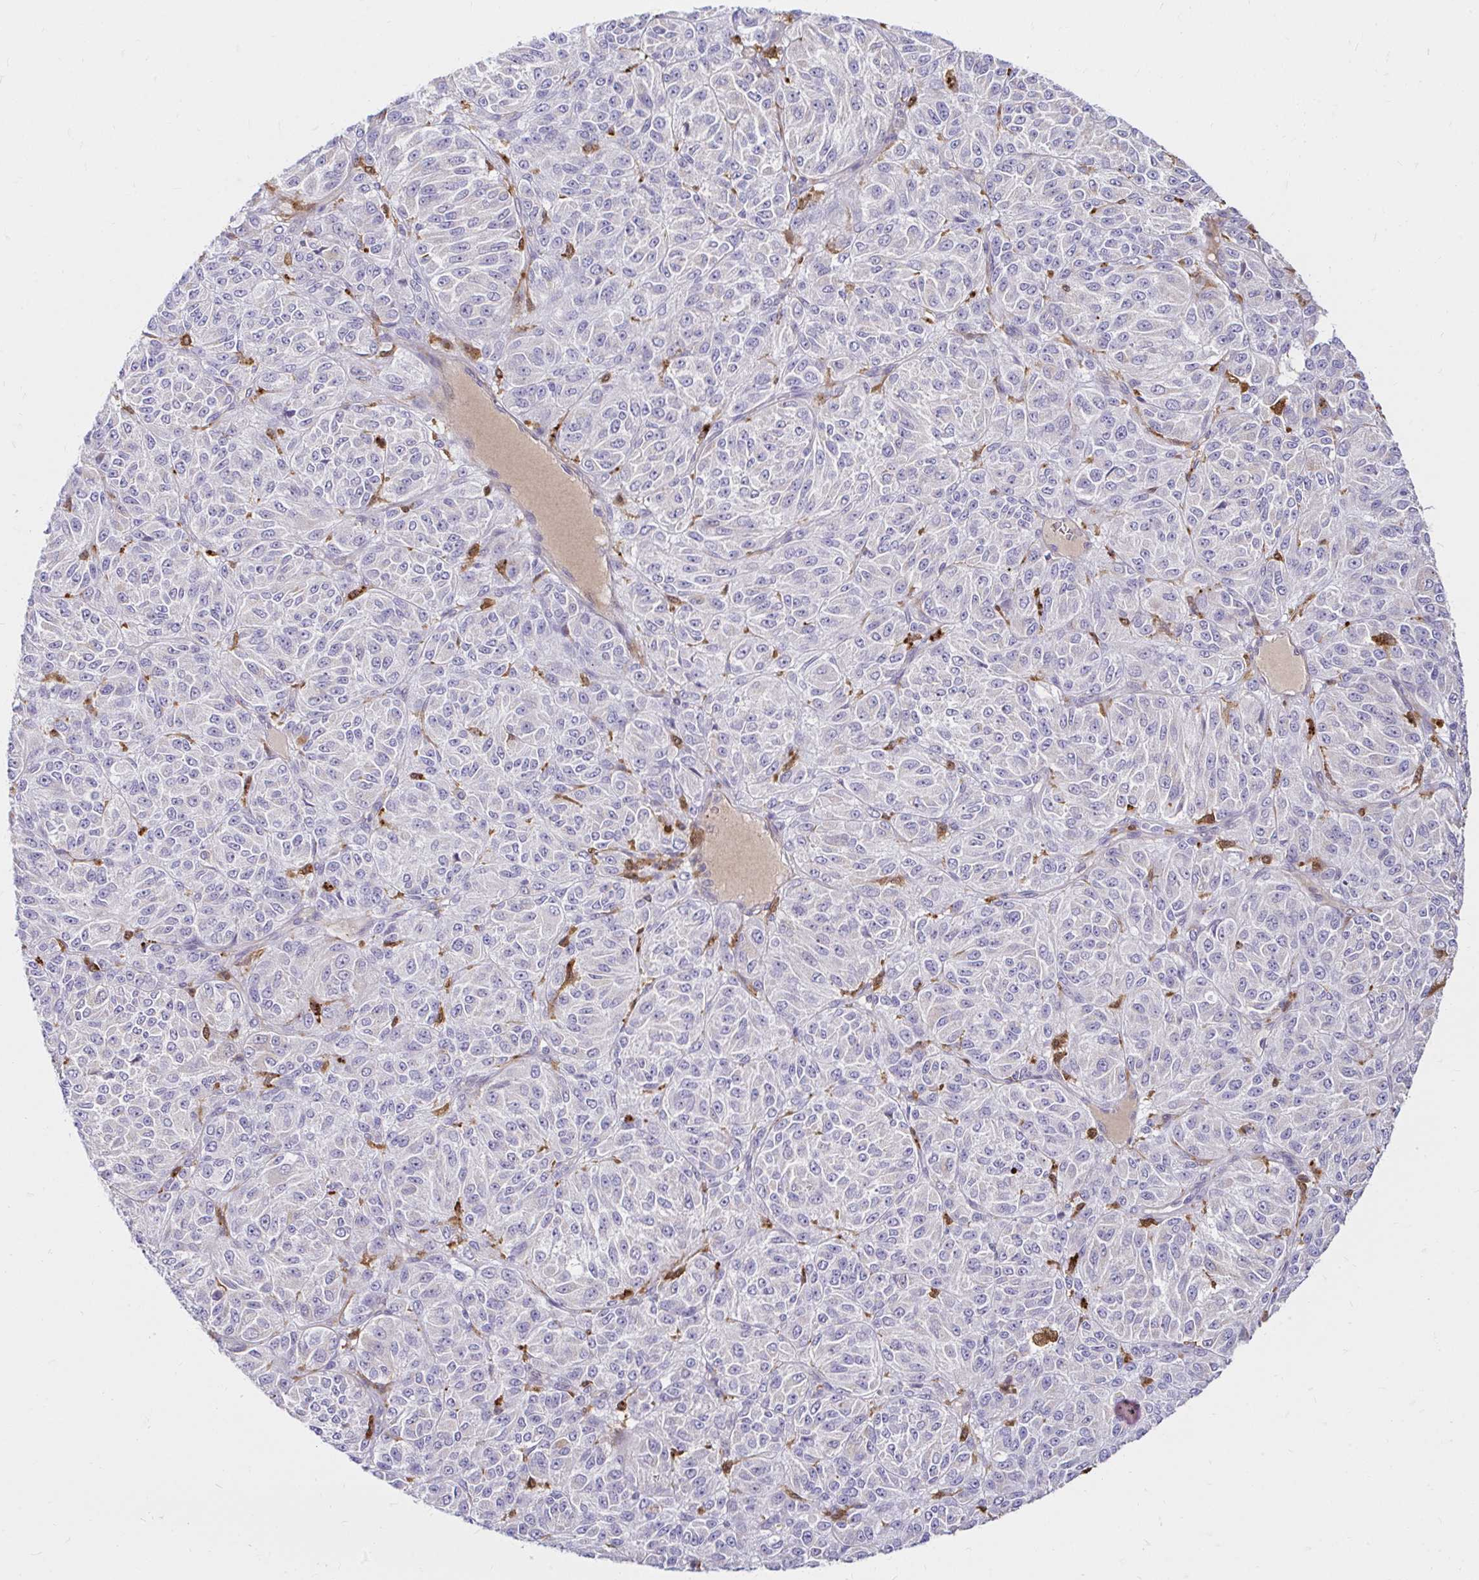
{"staining": {"intensity": "negative", "quantity": "none", "location": "none"}, "tissue": "melanoma", "cell_type": "Tumor cells", "image_type": "cancer", "snomed": [{"axis": "morphology", "description": "Malignant melanoma, Metastatic site"}, {"axis": "topography", "description": "Brain"}], "caption": "Immunohistochemistry (IHC) image of human malignant melanoma (metastatic site) stained for a protein (brown), which demonstrates no positivity in tumor cells.", "gene": "PYCARD", "patient": {"sex": "female", "age": 56}}